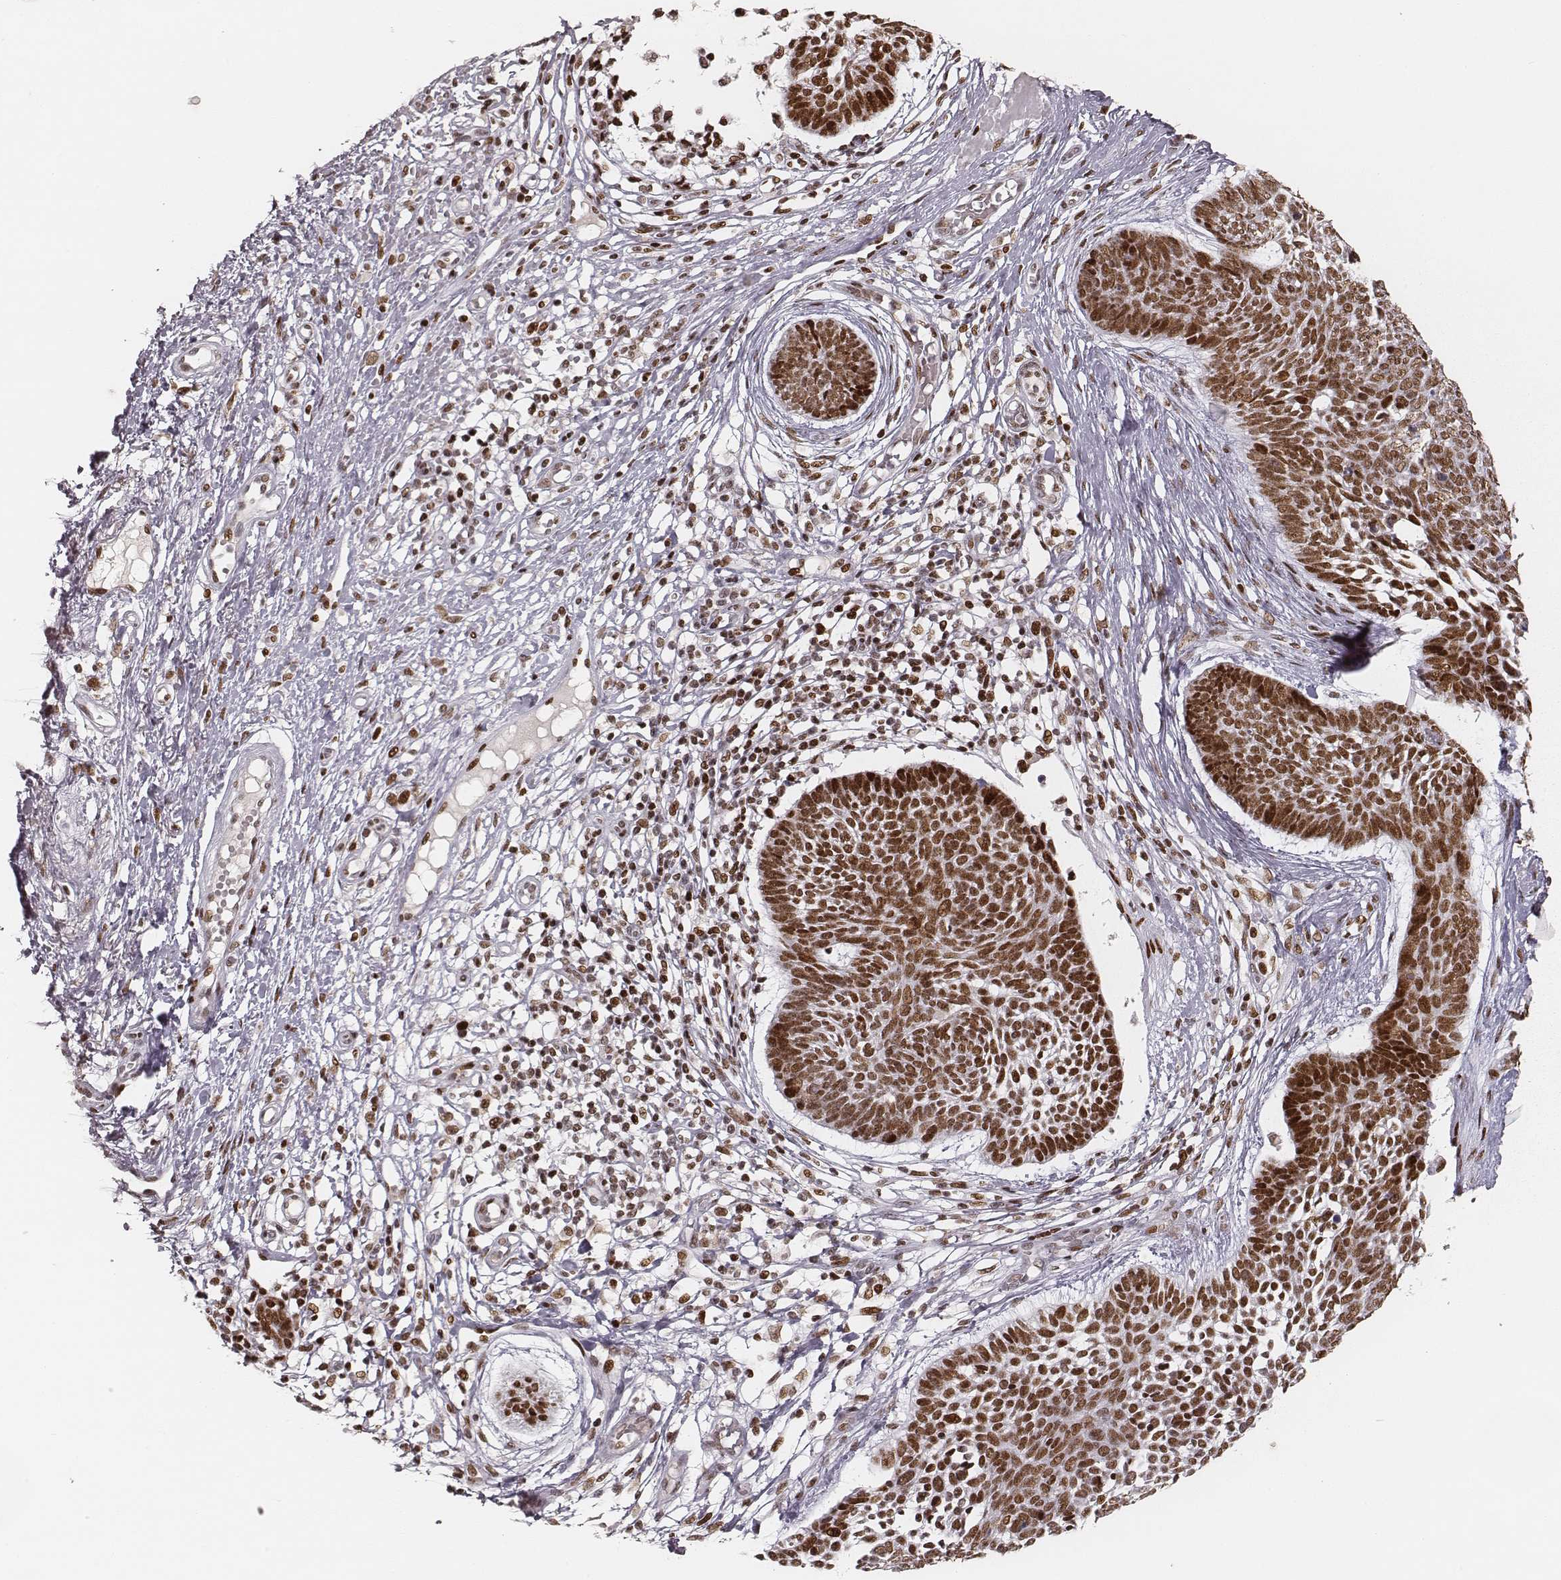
{"staining": {"intensity": "strong", "quantity": ">75%", "location": "nuclear"}, "tissue": "skin cancer", "cell_type": "Tumor cells", "image_type": "cancer", "snomed": [{"axis": "morphology", "description": "Basal cell carcinoma"}, {"axis": "topography", "description": "Skin"}], "caption": "The histopathology image shows a brown stain indicating the presence of a protein in the nuclear of tumor cells in skin cancer.", "gene": "HNRNPC", "patient": {"sex": "male", "age": 85}}